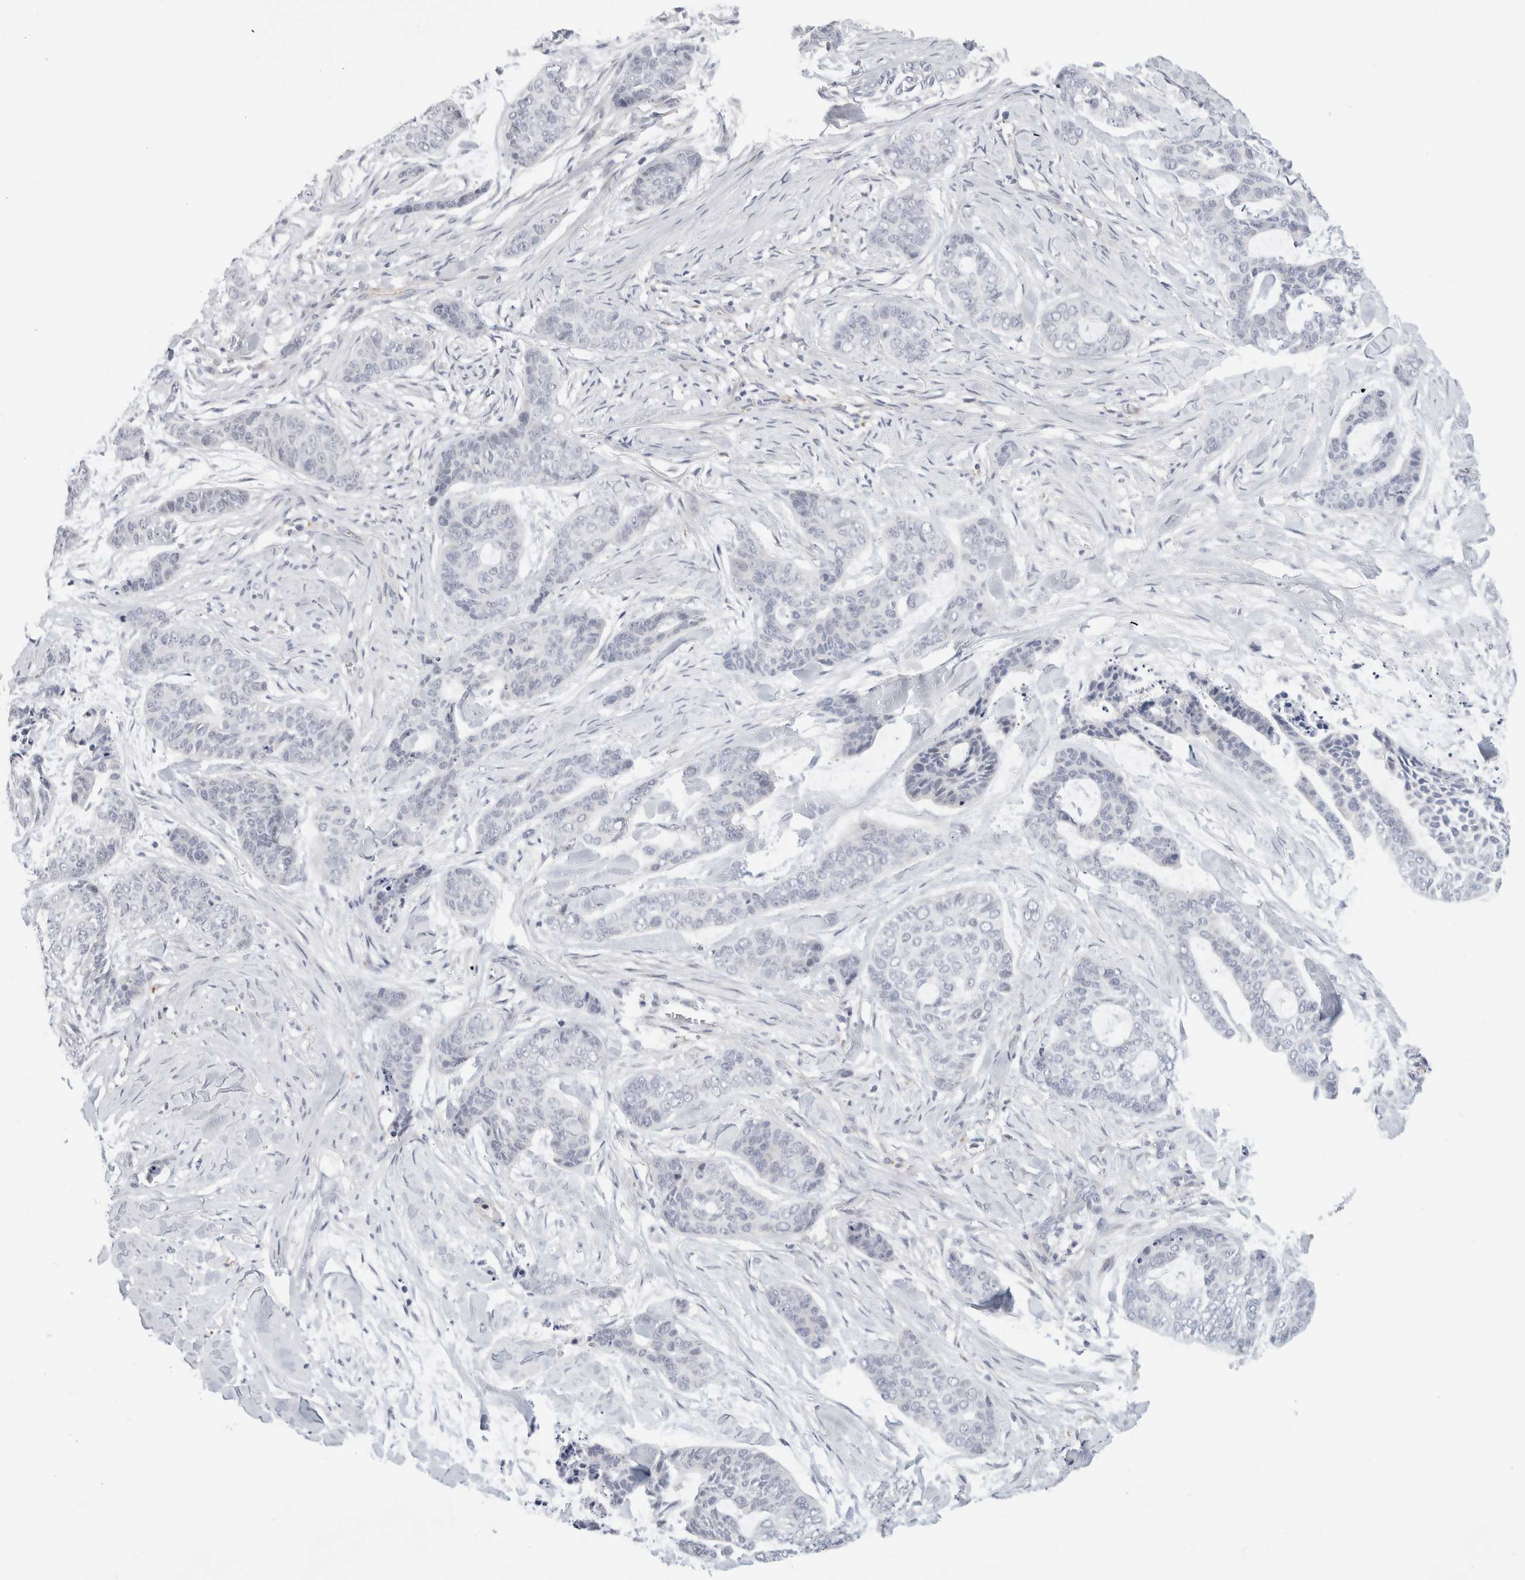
{"staining": {"intensity": "negative", "quantity": "none", "location": "none"}, "tissue": "skin cancer", "cell_type": "Tumor cells", "image_type": "cancer", "snomed": [{"axis": "morphology", "description": "Basal cell carcinoma"}, {"axis": "topography", "description": "Skin"}], "caption": "Immunohistochemical staining of human skin basal cell carcinoma demonstrates no significant expression in tumor cells.", "gene": "ANKMY1", "patient": {"sex": "female", "age": 64}}